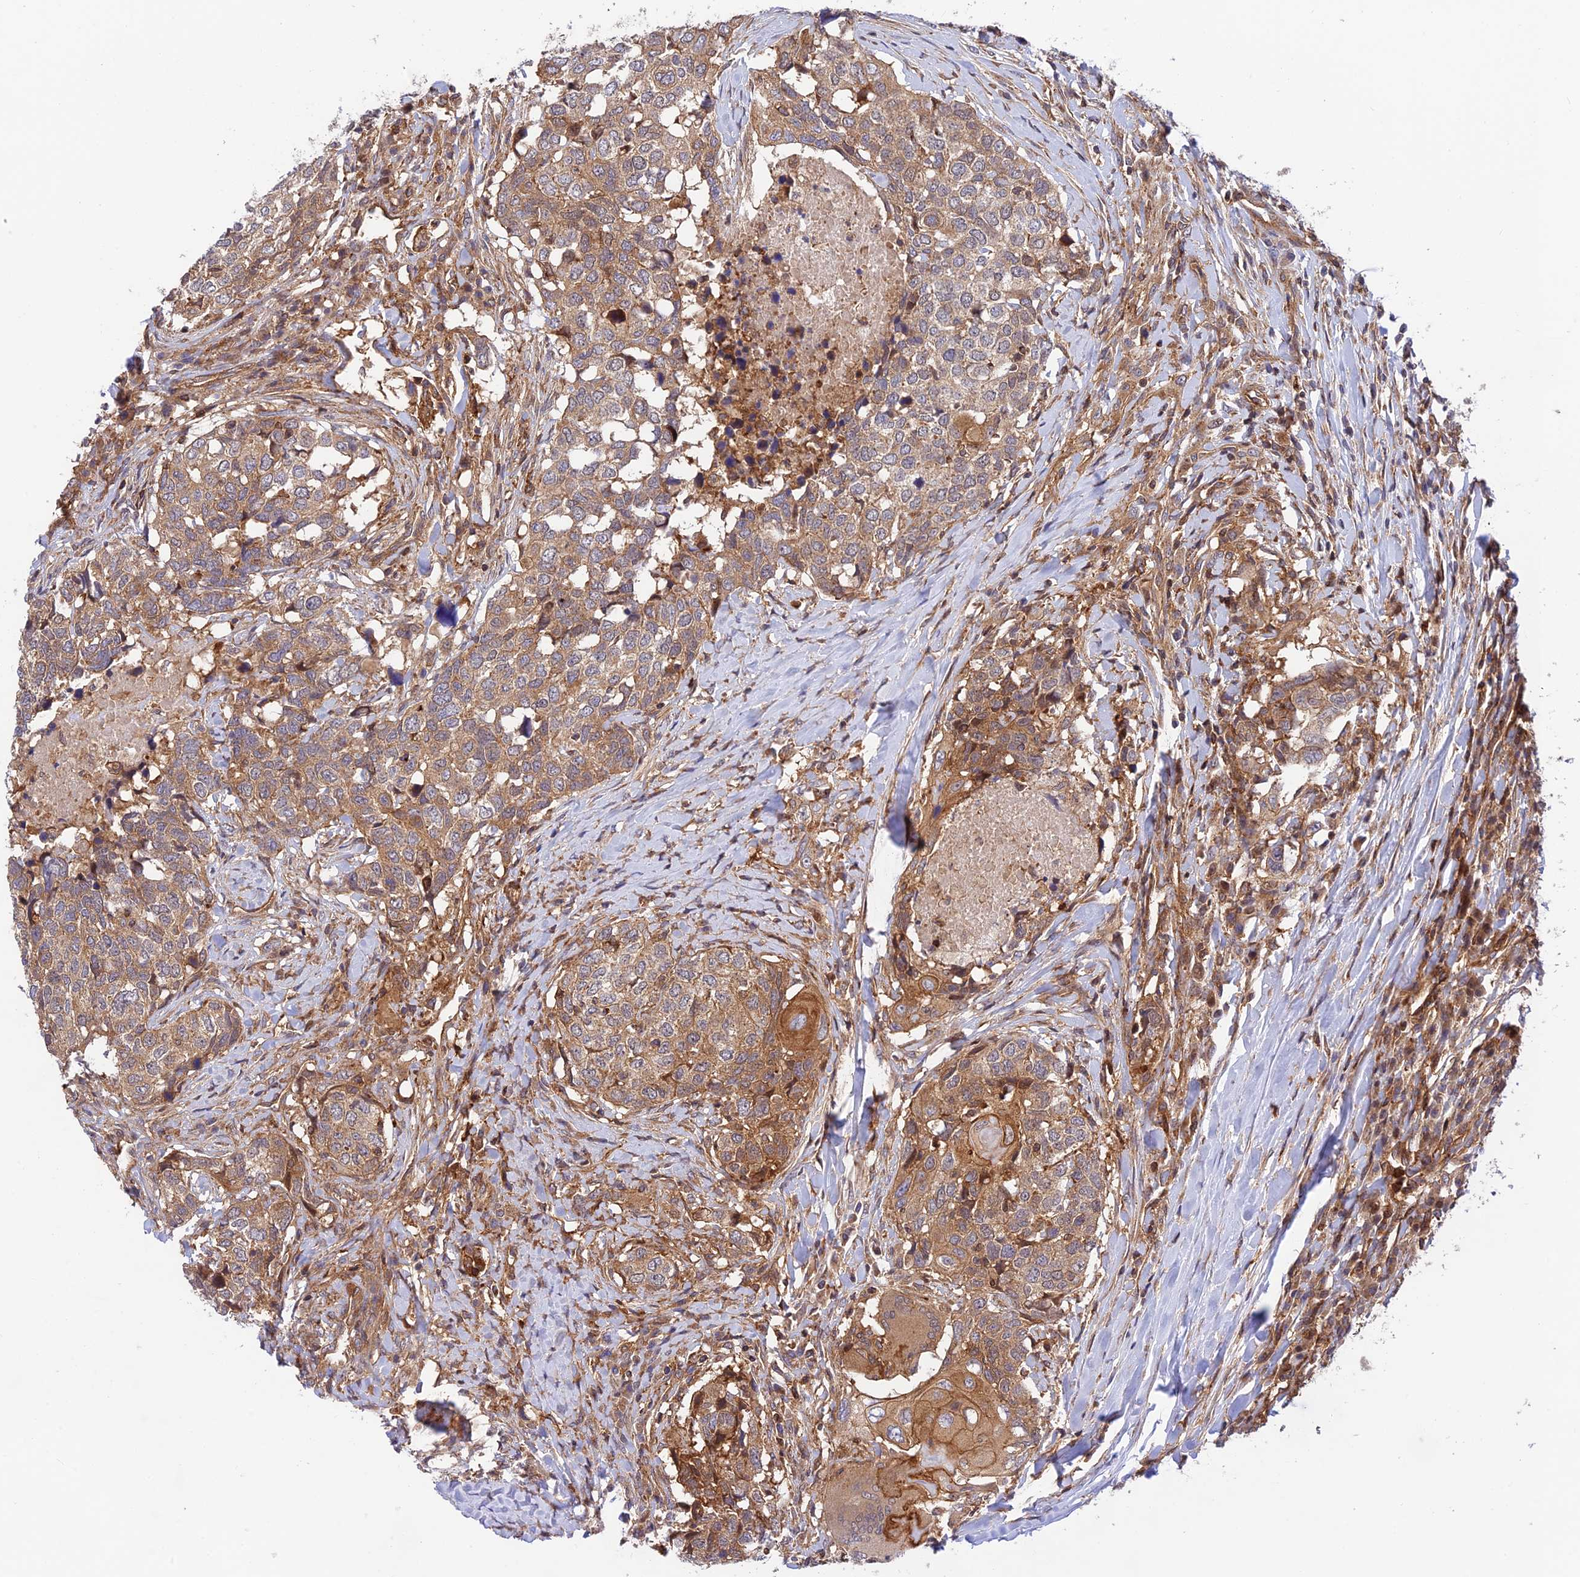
{"staining": {"intensity": "moderate", "quantity": ">75%", "location": "cytoplasmic/membranous"}, "tissue": "head and neck cancer", "cell_type": "Tumor cells", "image_type": "cancer", "snomed": [{"axis": "morphology", "description": "Squamous cell carcinoma, NOS"}, {"axis": "topography", "description": "Head-Neck"}], "caption": "This image displays IHC staining of head and neck cancer (squamous cell carcinoma), with medium moderate cytoplasmic/membranous staining in about >75% of tumor cells.", "gene": "EVI5L", "patient": {"sex": "male", "age": 66}}